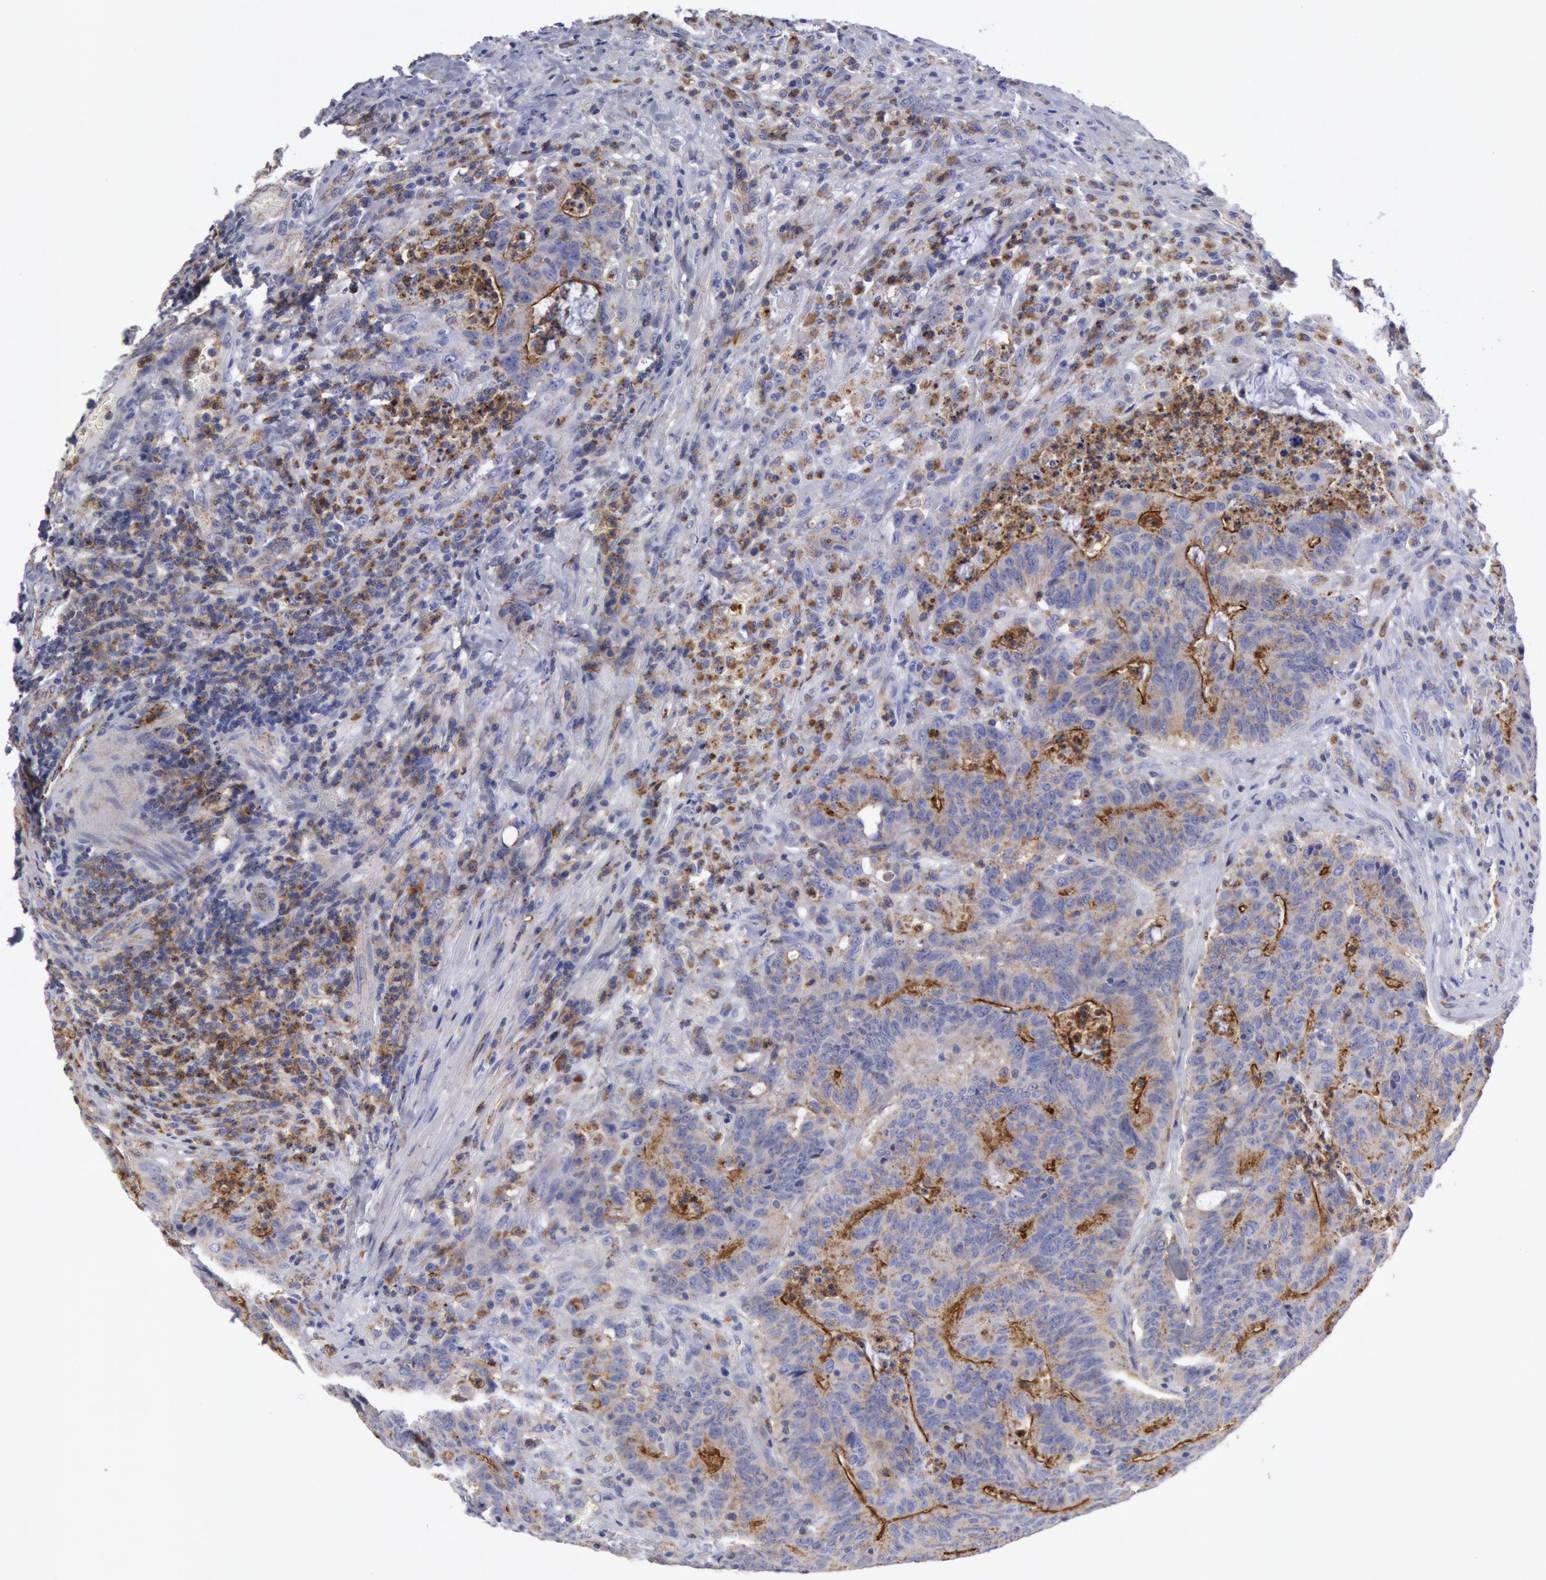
{"staining": {"intensity": "negative", "quantity": "none", "location": "none"}, "tissue": "colorectal cancer", "cell_type": "Tumor cells", "image_type": "cancer", "snomed": [{"axis": "morphology", "description": "Adenocarcinoma, NOS"}, {"axis": "topography", "description": "Colon"}], "caption": "Immunohistochemical staining of human colorectal cancer (adenocarcinoma) reveals no significant expression in tumor cells. (DAB (3,3'-diaminobenzidine) IHC visualized using brightfield microscopy, high magnification).", "gene": "FLOT1", "patient": {"sex": "male", "age": 54}}